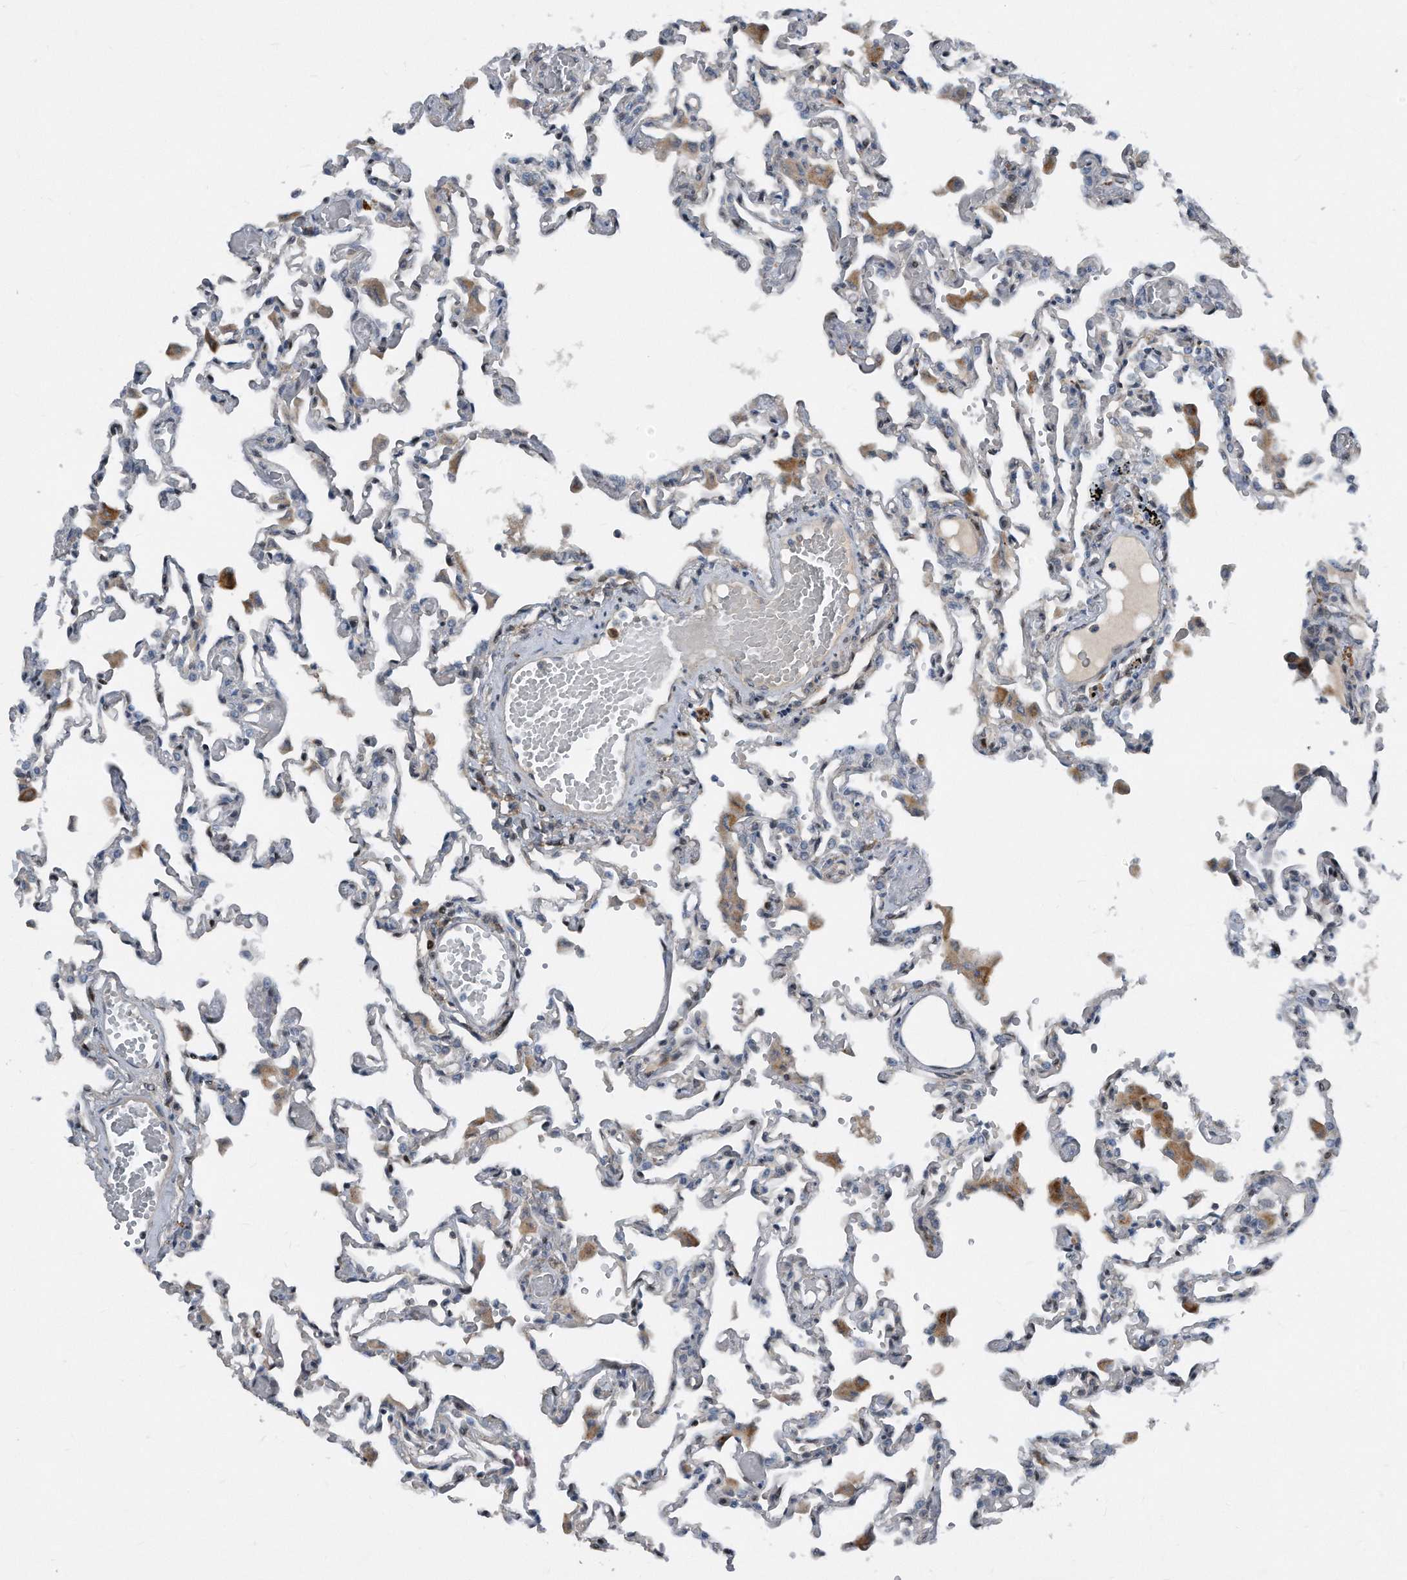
{"staining": {"intensity": "weak", "quantity": "25%-75%", "location": "cytoplasmic/membranous,nuclear"}, "tissue": "lung", "cell_type": "Alveolar cells", "image_type": "normal", "snomed": [{"axis": "morphology", "description": "Normal tissue, NOS"}, {"axis": "topography", "description": "Bronchus"}, {"axis": "topography", "description": "Lung"}], "caption": "Immunohistochemical staining of benign lung reveals low levels of weak cytoplasmic/membranous,nuclear positivity in approximately 25%-75% of alveolar cells.", "gene": "MAP2K6", "patient": {"sex": "female", "age": 49}}